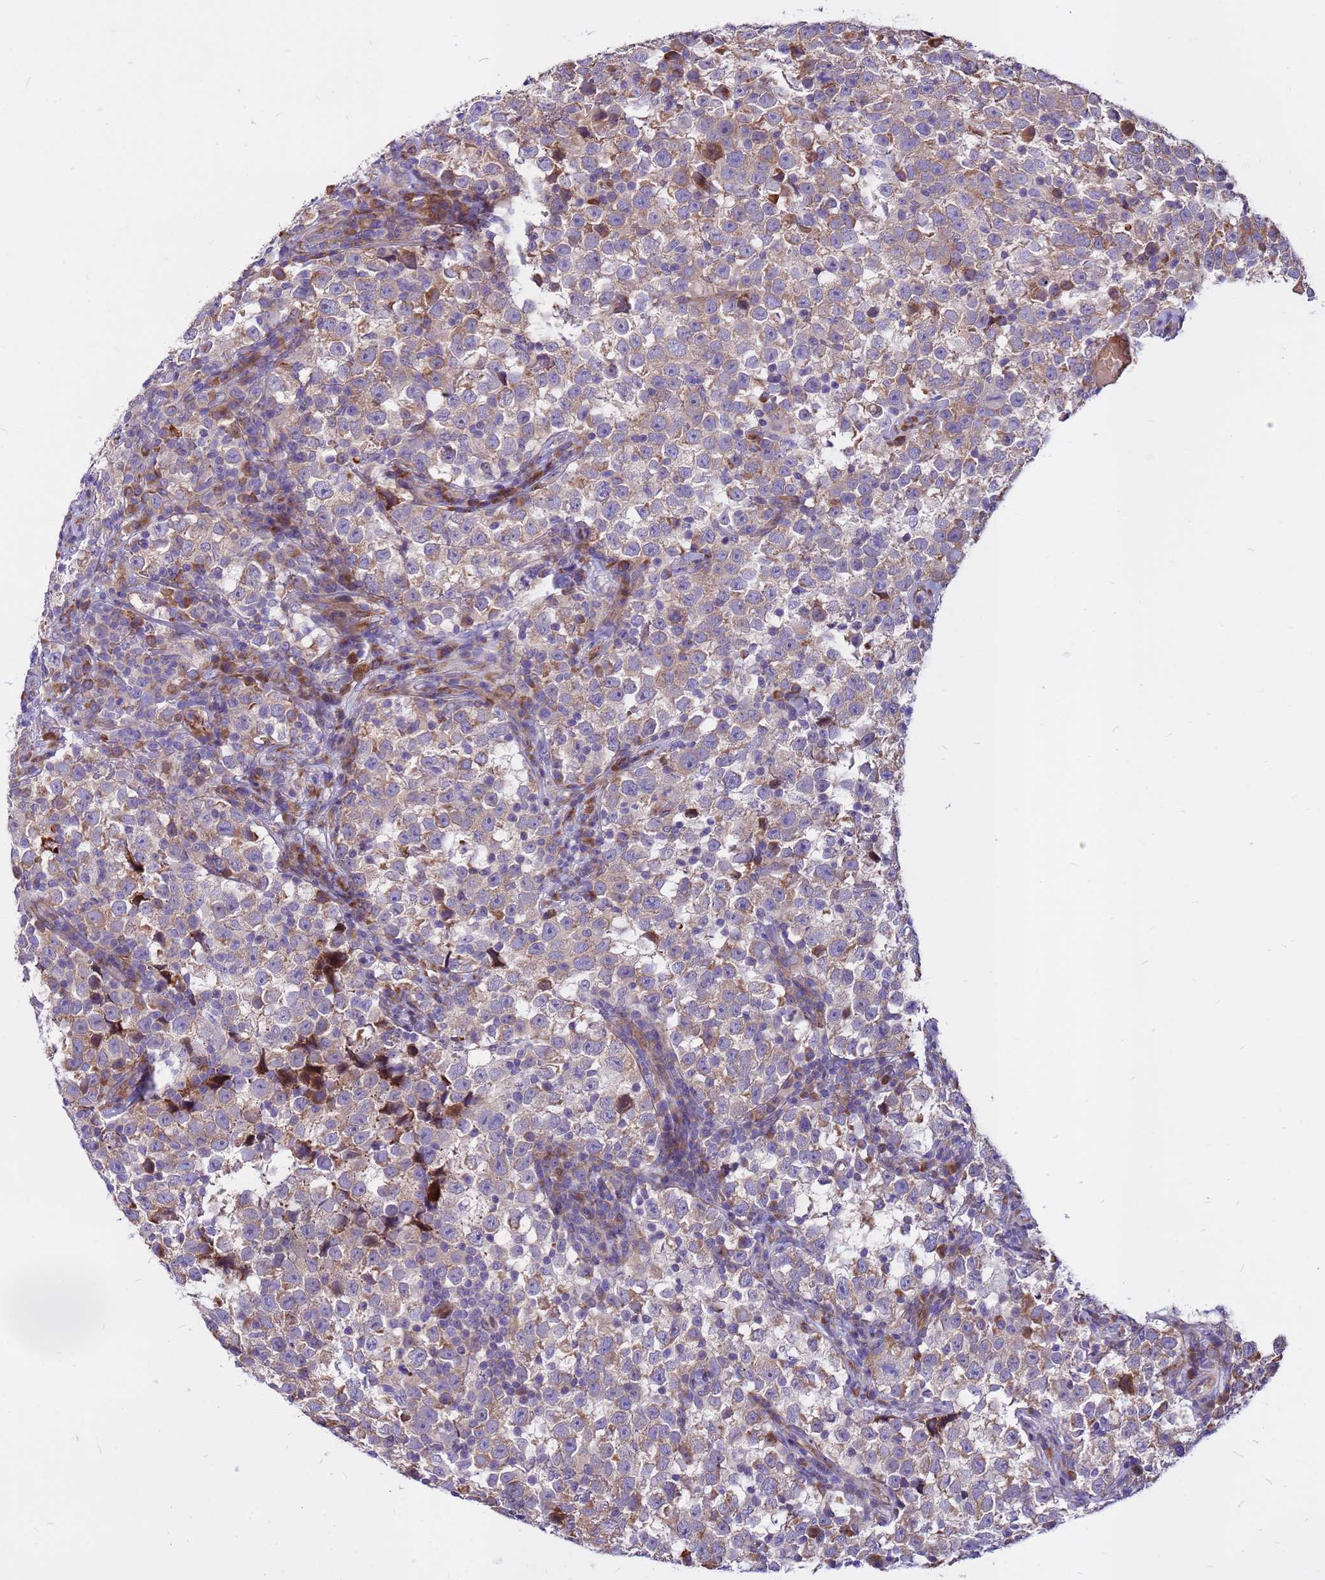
{"staining": {"intensity": "weak", "quantity": "<25%", "location": "cytoplasmic/membranous"}, "tissue": "testis cancer", "cell_type": "Tumor cells", "image_type": "cancer", "snomed": [{"axis": "morphology", "description": "Normal tissue, NOS"}, {"axis": "morphology", "description": "Seminoma, NOS"}, {"axis": "topography", "description": "Testis"}], "caption": "A histopathology image of testis cancer stained for a protein exhibits no brown staining in tumor cells.", "gene": "ZNF669", "patient": {"sex": "male", "age": 43}}